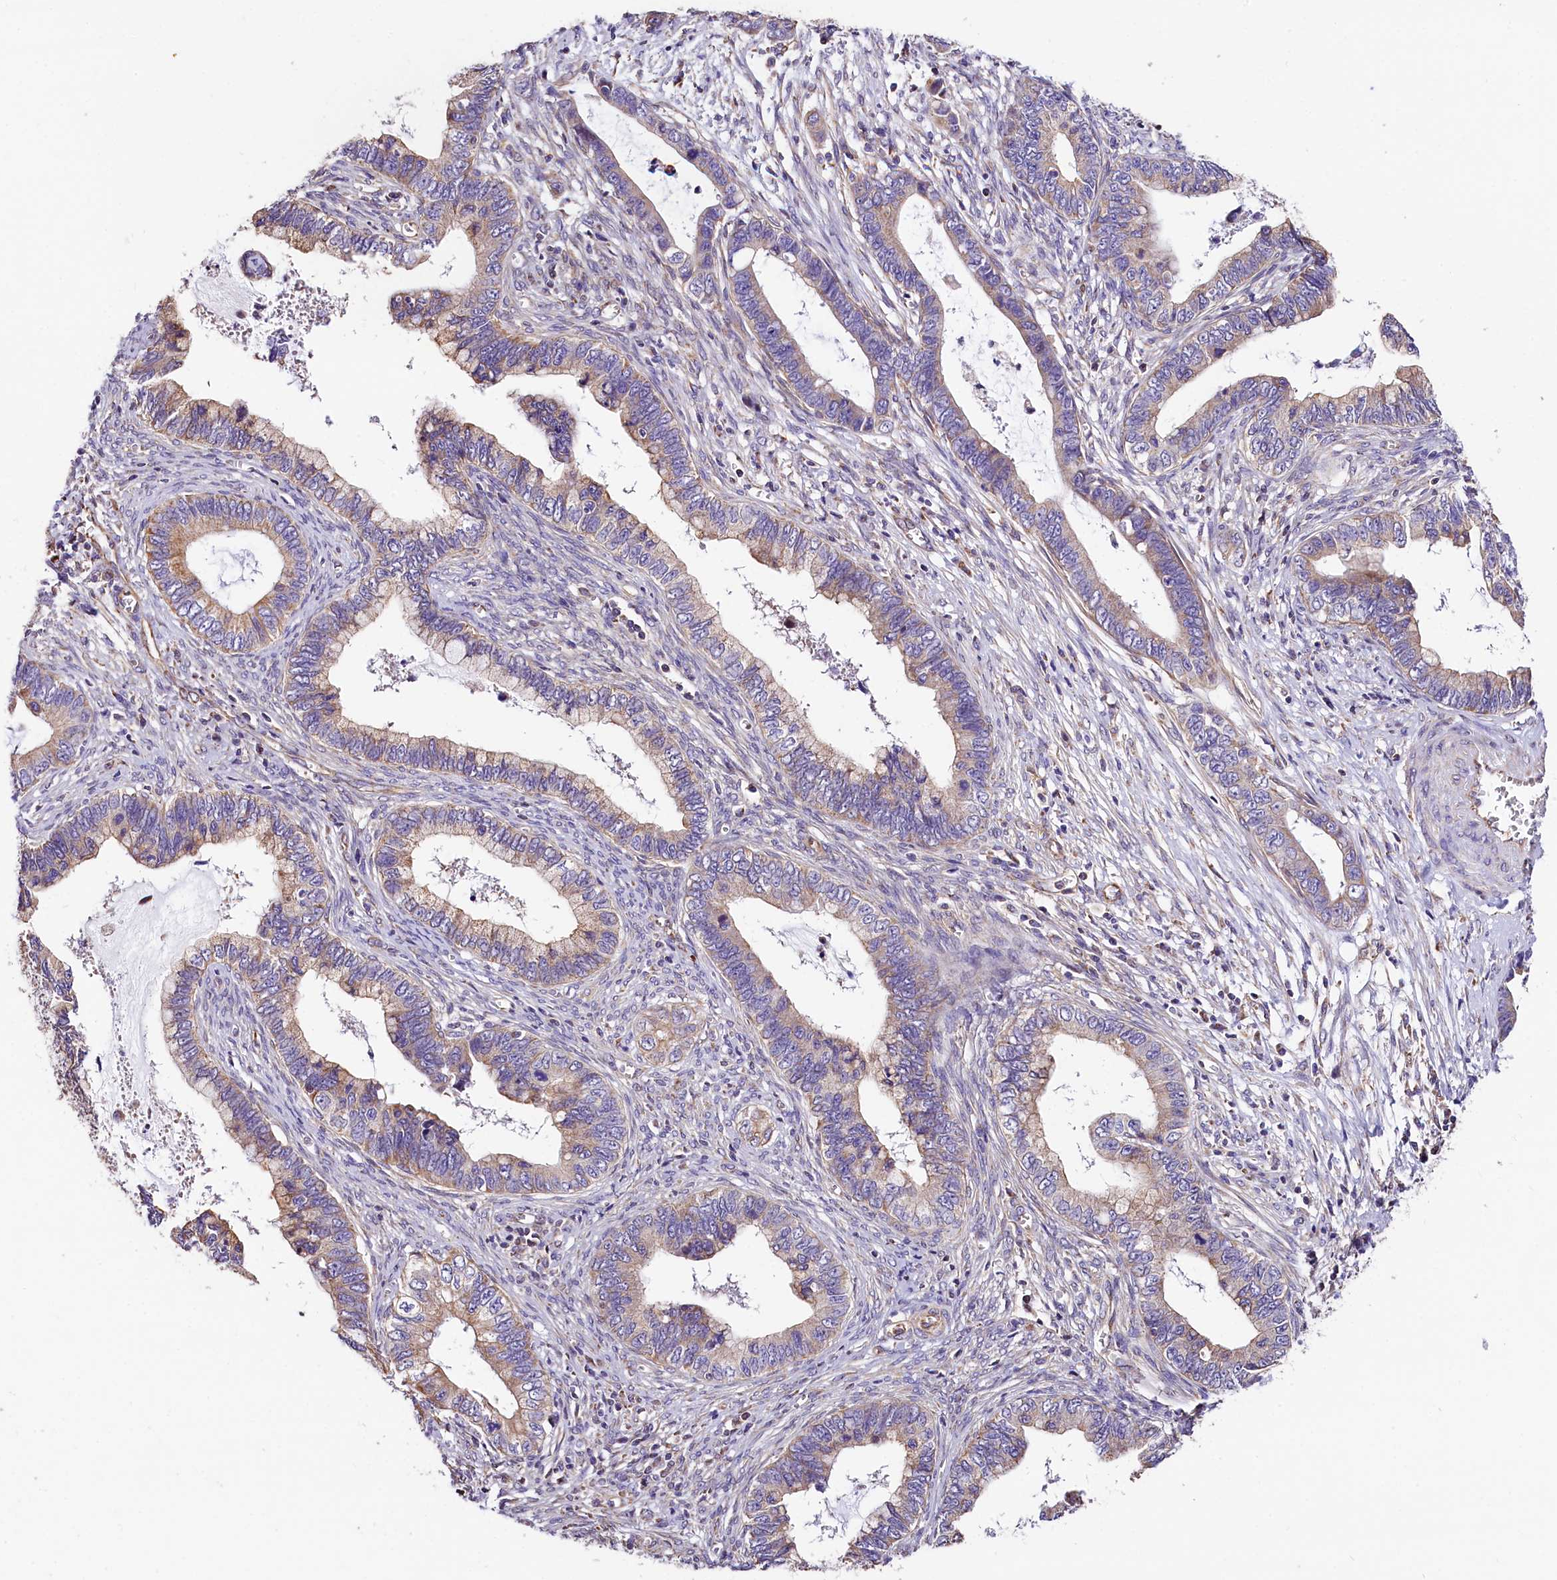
{"staining": {"intensity": "weak", "quantity": "25%-75%", "location": "cytoplasmic/membranous"}, "tissue": "cervical cancer", "cell_type": "Tumor cells", "image_type": "cancer", "snomed": [{"axis": "morphology", "description": "Adenocarcinoma, NOS"}, {"axis": "topography", "description": "Cervix"}], "caption": "A histopathology image of human cervical adenocarcinoma stained for a protein displays weak cytoplasmic/membranous brown staining in tumor cells.", "gene": "ACAA2", "patient": {"sex": "female", "age": 44}}